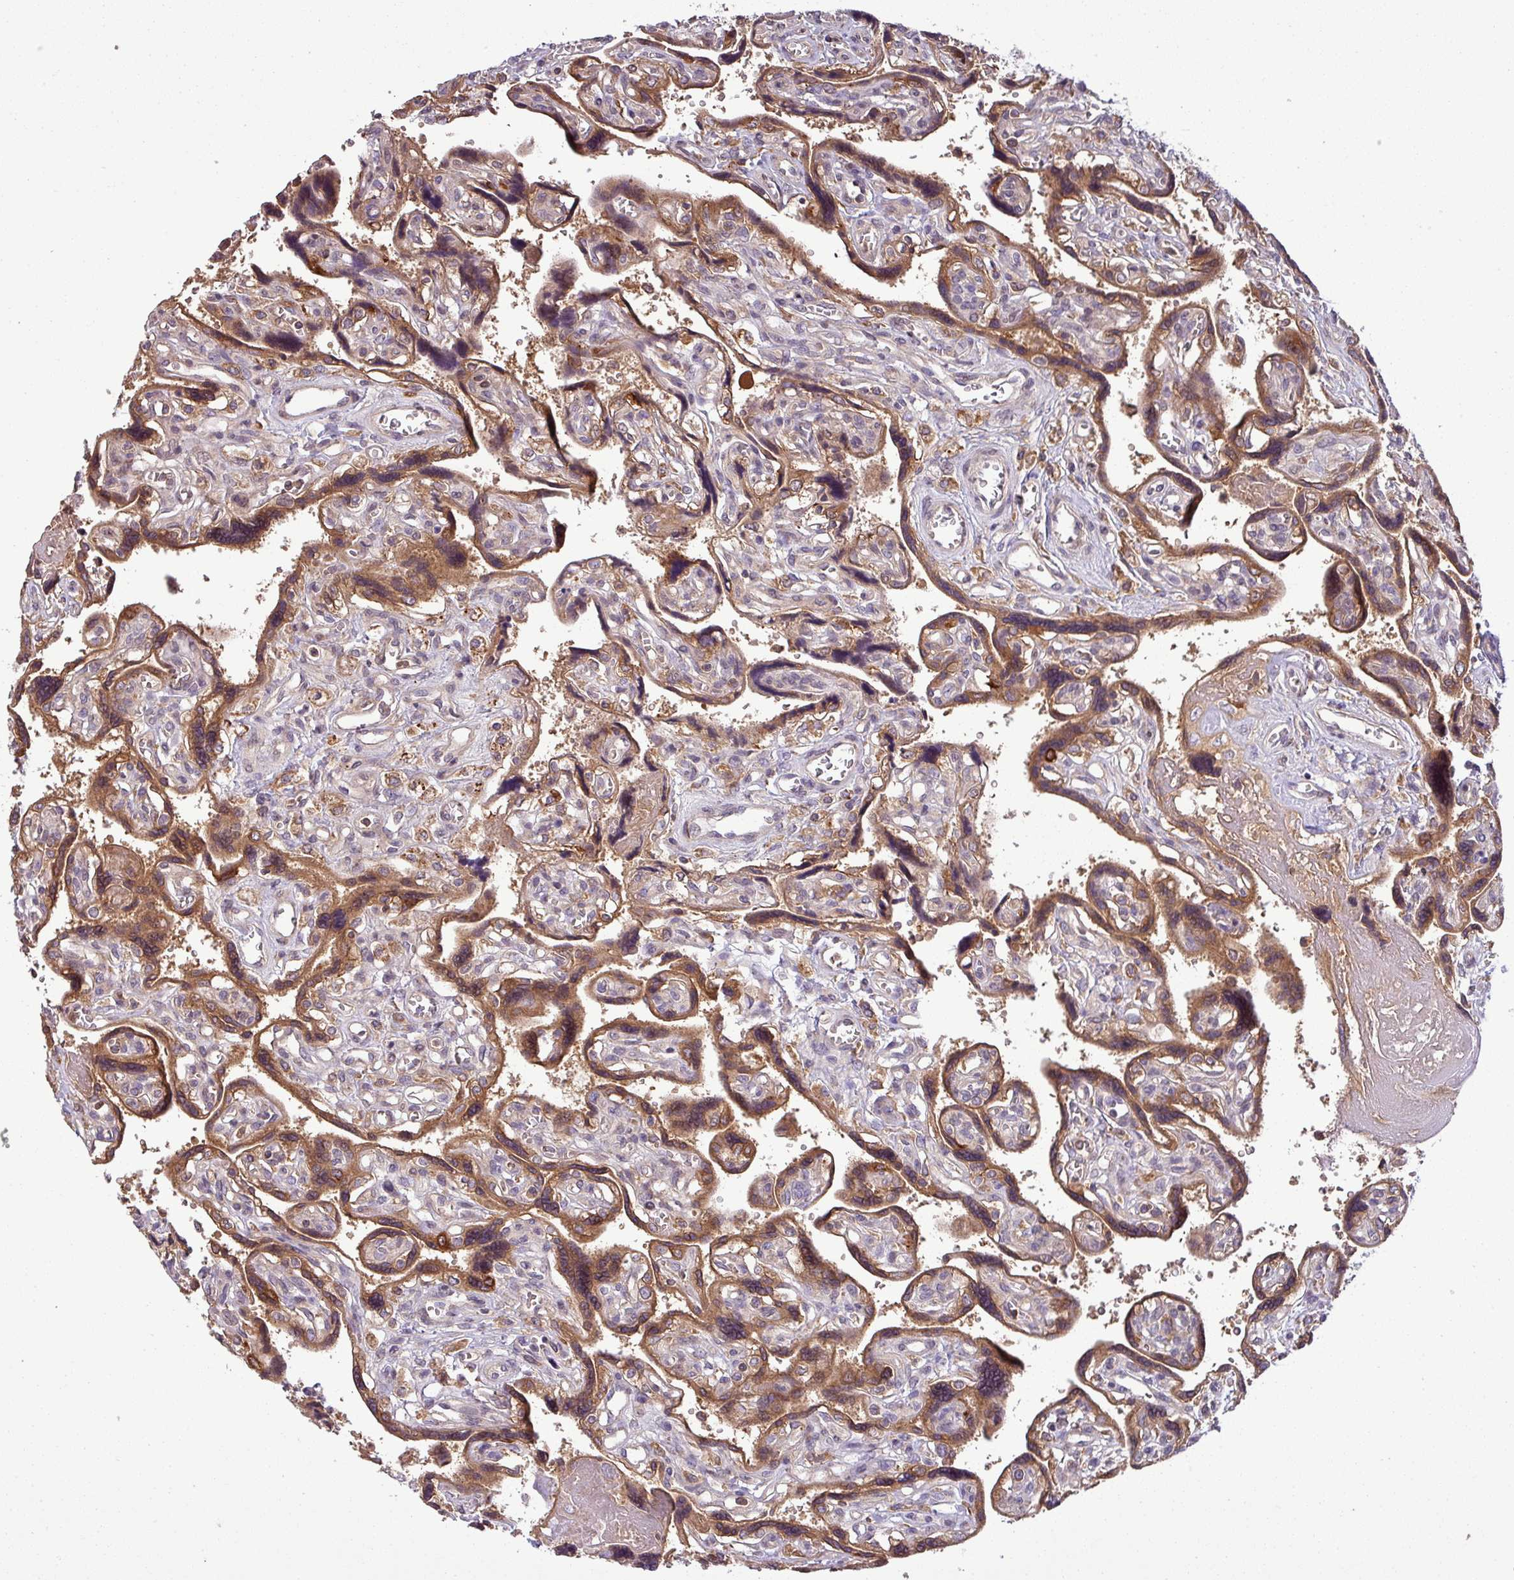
{"staining": {"intensity": "moderate", "quantity": ">75%", "location": "cytoplasmic/membranous"}, "tissue": "placenta", "cell_type": "Trophoblastic cells", "image_type": "normal", "snomed": [{"axis": "morphology", "description": "Normal tissue, NOS"}, {"axis": "topography", "description": "Placenta"}], "caption": "About >75% of trophoblastic cells in normal human placenta exhibit moderate cytoplasmic/membranous protein expression as visualized by brown immunohistochemical staining.", "gene": "LRRC74B", "patient": {"sex": "female", "age": 39}}